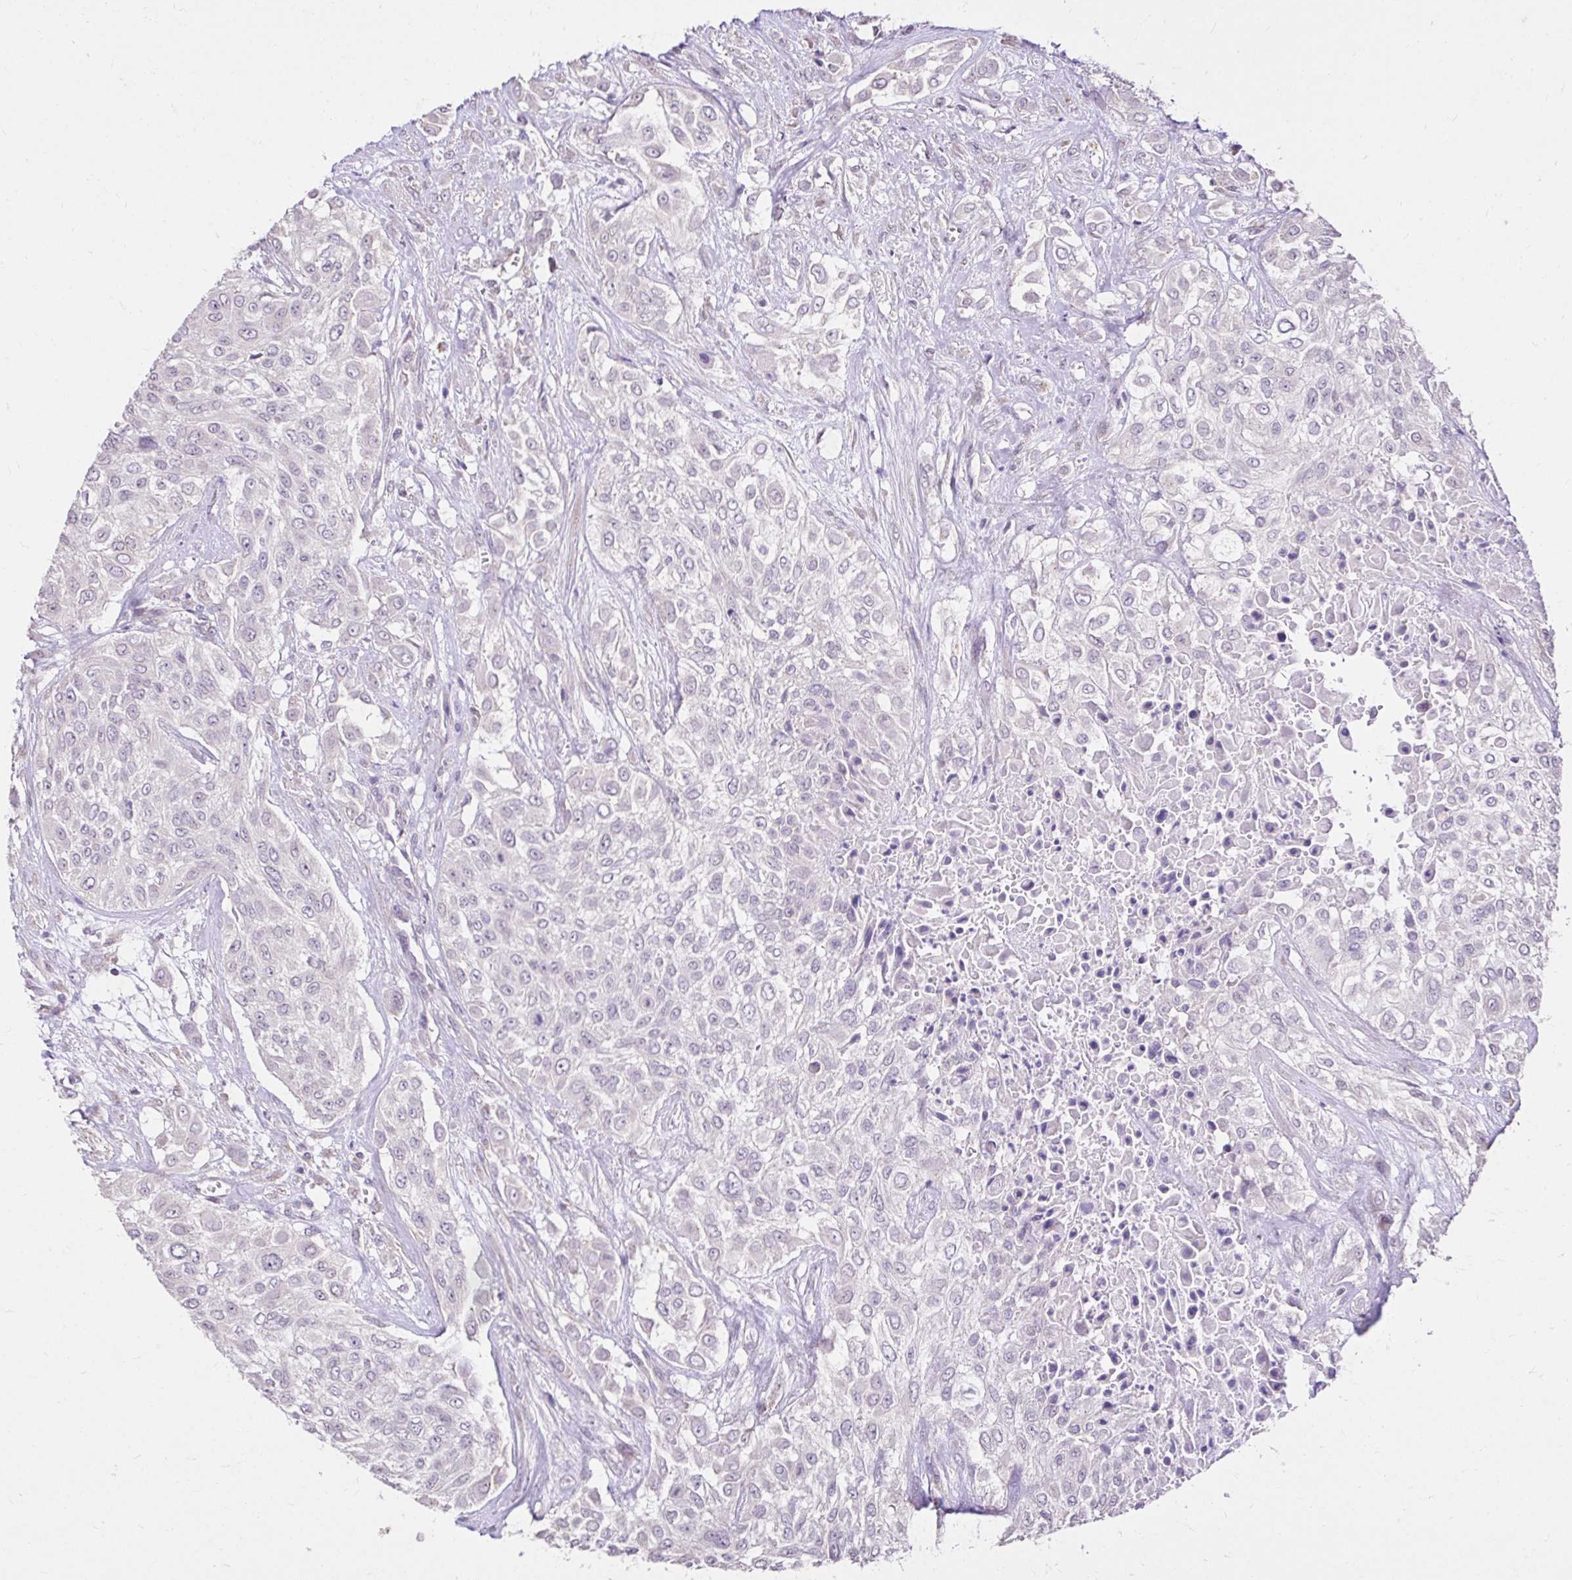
{"staining": {"intensity": "negative", "quantity": "none", "location": "none"}, "tissue": "urothelial cancer", "cell_type": "Tumor cells", "image_type": "cancer", "snomed": [{"axis": "morphology", "description": "Urothelial carcinoma, High grade"}, {"axis": "topography", "description": "Urinary bladder"}], "caption": "There is no significant expression in tumor cells of urothelial cancer.", "gene": "KIAA1210", "patient": {"sex": "male", "age": 57}}